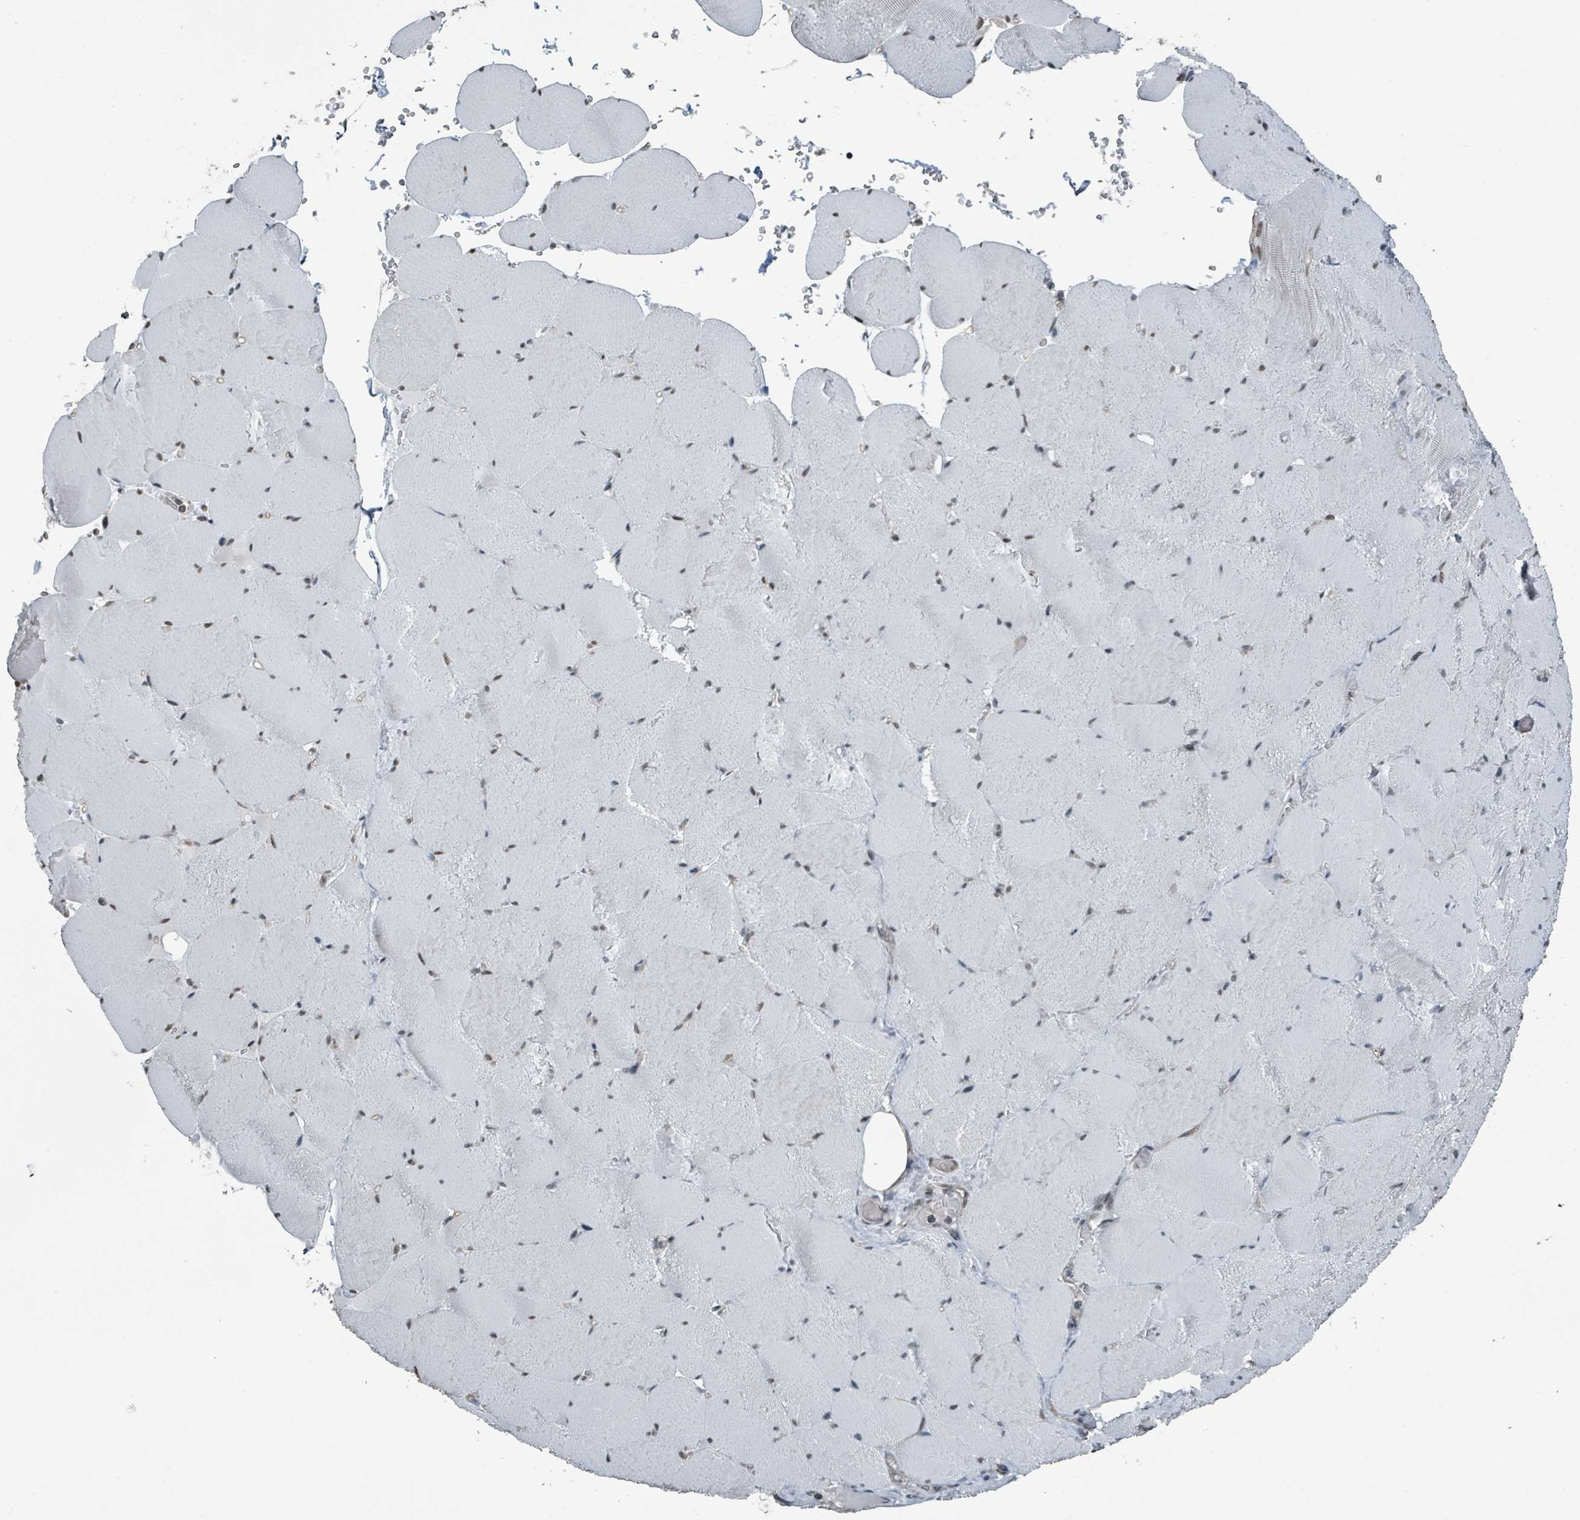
{"staining": {"intensity": "weak", "quantity": "25%-75%", "location": "nuclear"}, "tissue": "skeletal muscle", "cell_type": "Myocytes", "image_type": "normal", "snomed": [{"axis": "morphology", "description": "Normal tissue, NOS"}, {"axis": "topography", "description": "Skeletal muscle"}, {"axis": "topography", "description": "Head-Neck"}], "caption": "Immunohistochemical staining of normal skeletal muscle demonstrates low levels of weak nuclear positivity in about 25%-75% of myocytes.", "gene": "PHIP", "patient": {"sex": "male", "age": 66}}